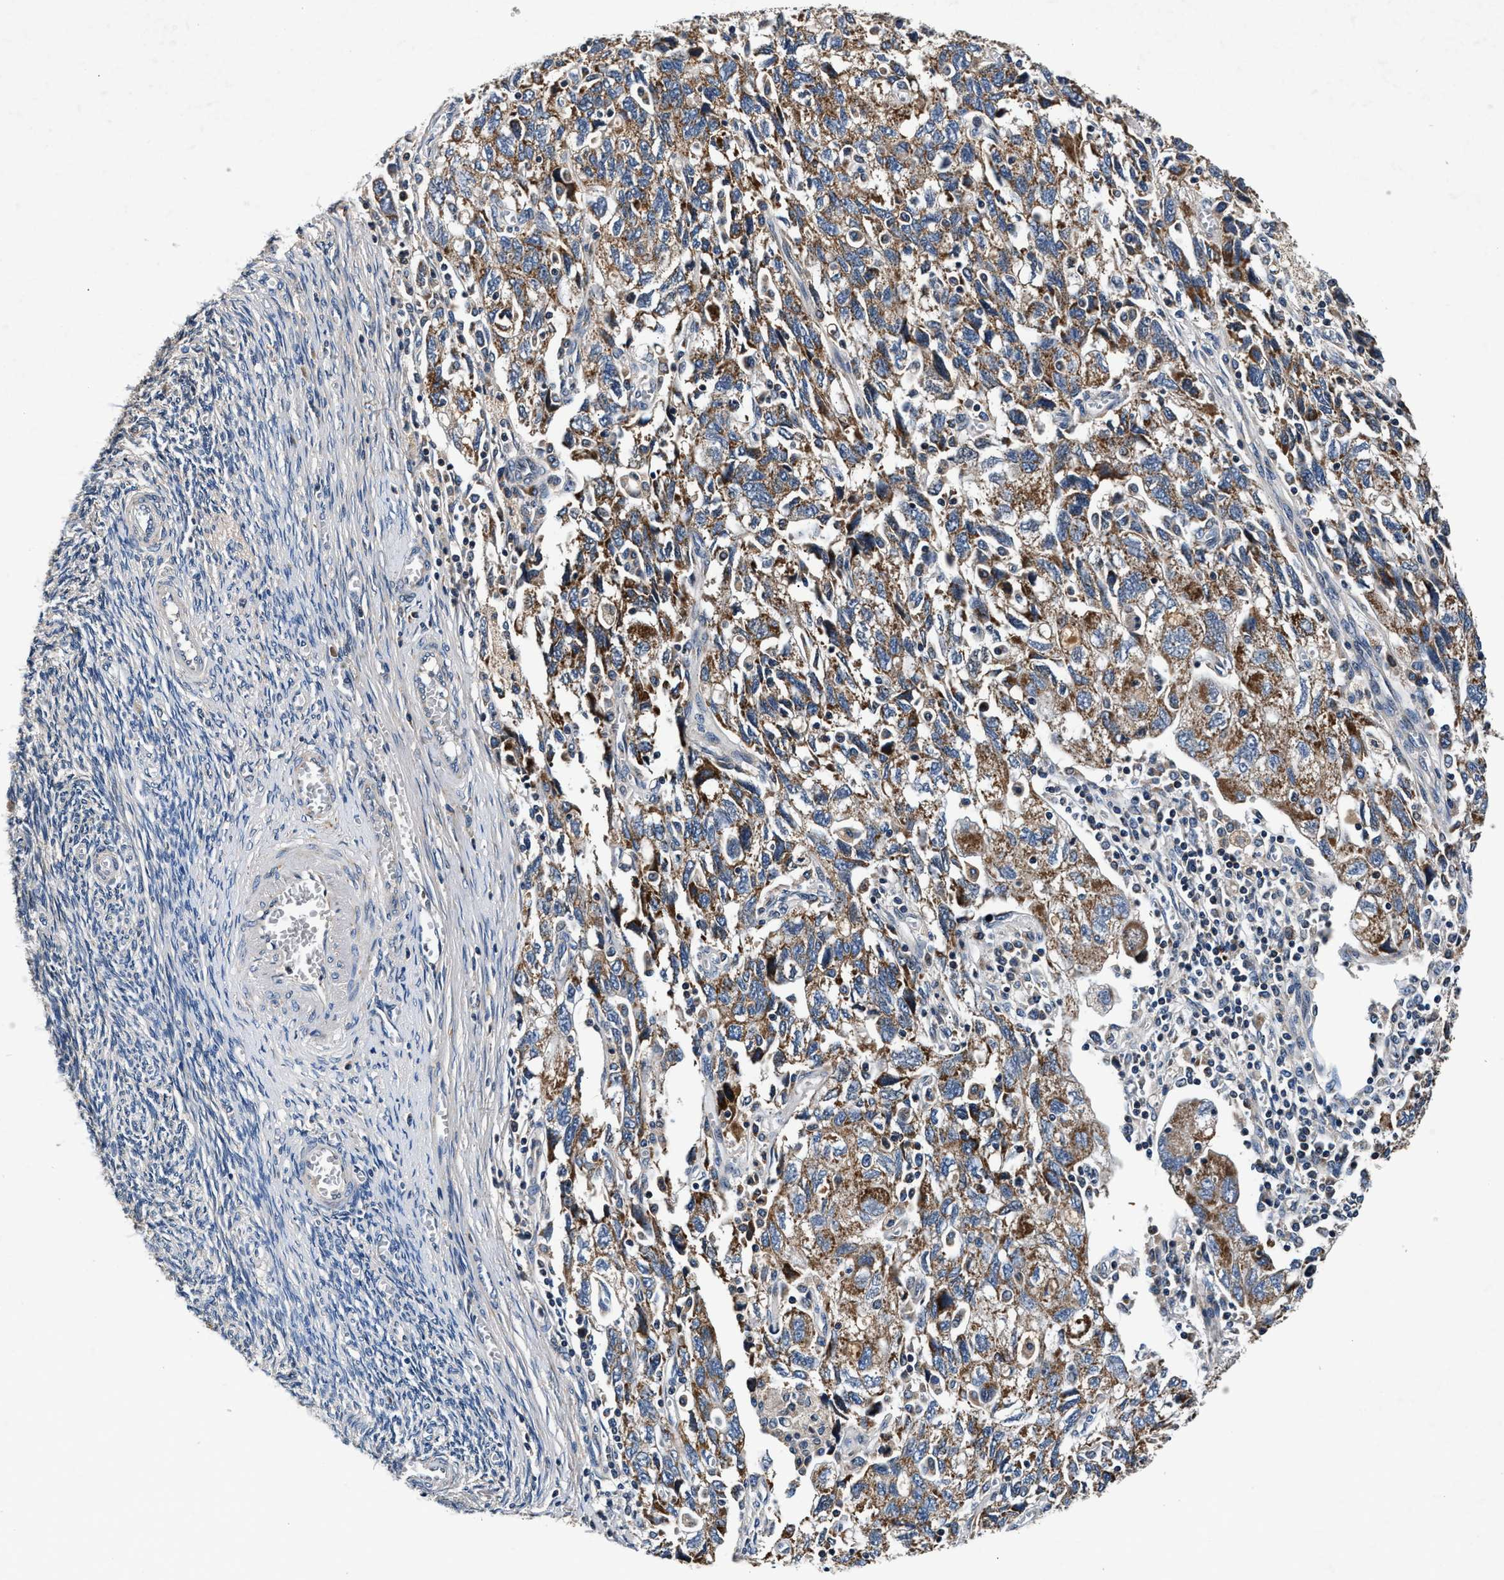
{"staining": {"intensity": "moderate", "quantity": ">75%", "location": "cytoplasmic/membranous"}, "tissue": "ovarian cancer", "cell_type": "Tumor cells", "image_type": "cancer", "snomed": [{"axis": "morphology", "description": "Carcinoma, NOS"}, {"axis": "morphology", "description": "Cystadenocarcinoma, serous, NOS"}, {"axis": "topography", "description": "Ovary"}], "caption": "A photomicrograph of ovarian serous cystadenocarcinoma stained for a protein exhibits moderate cytoplasmic/membranous brown staining in tumor cells.", "gene": "IMMT", "patient": {"sex": "female", "age": 69}}